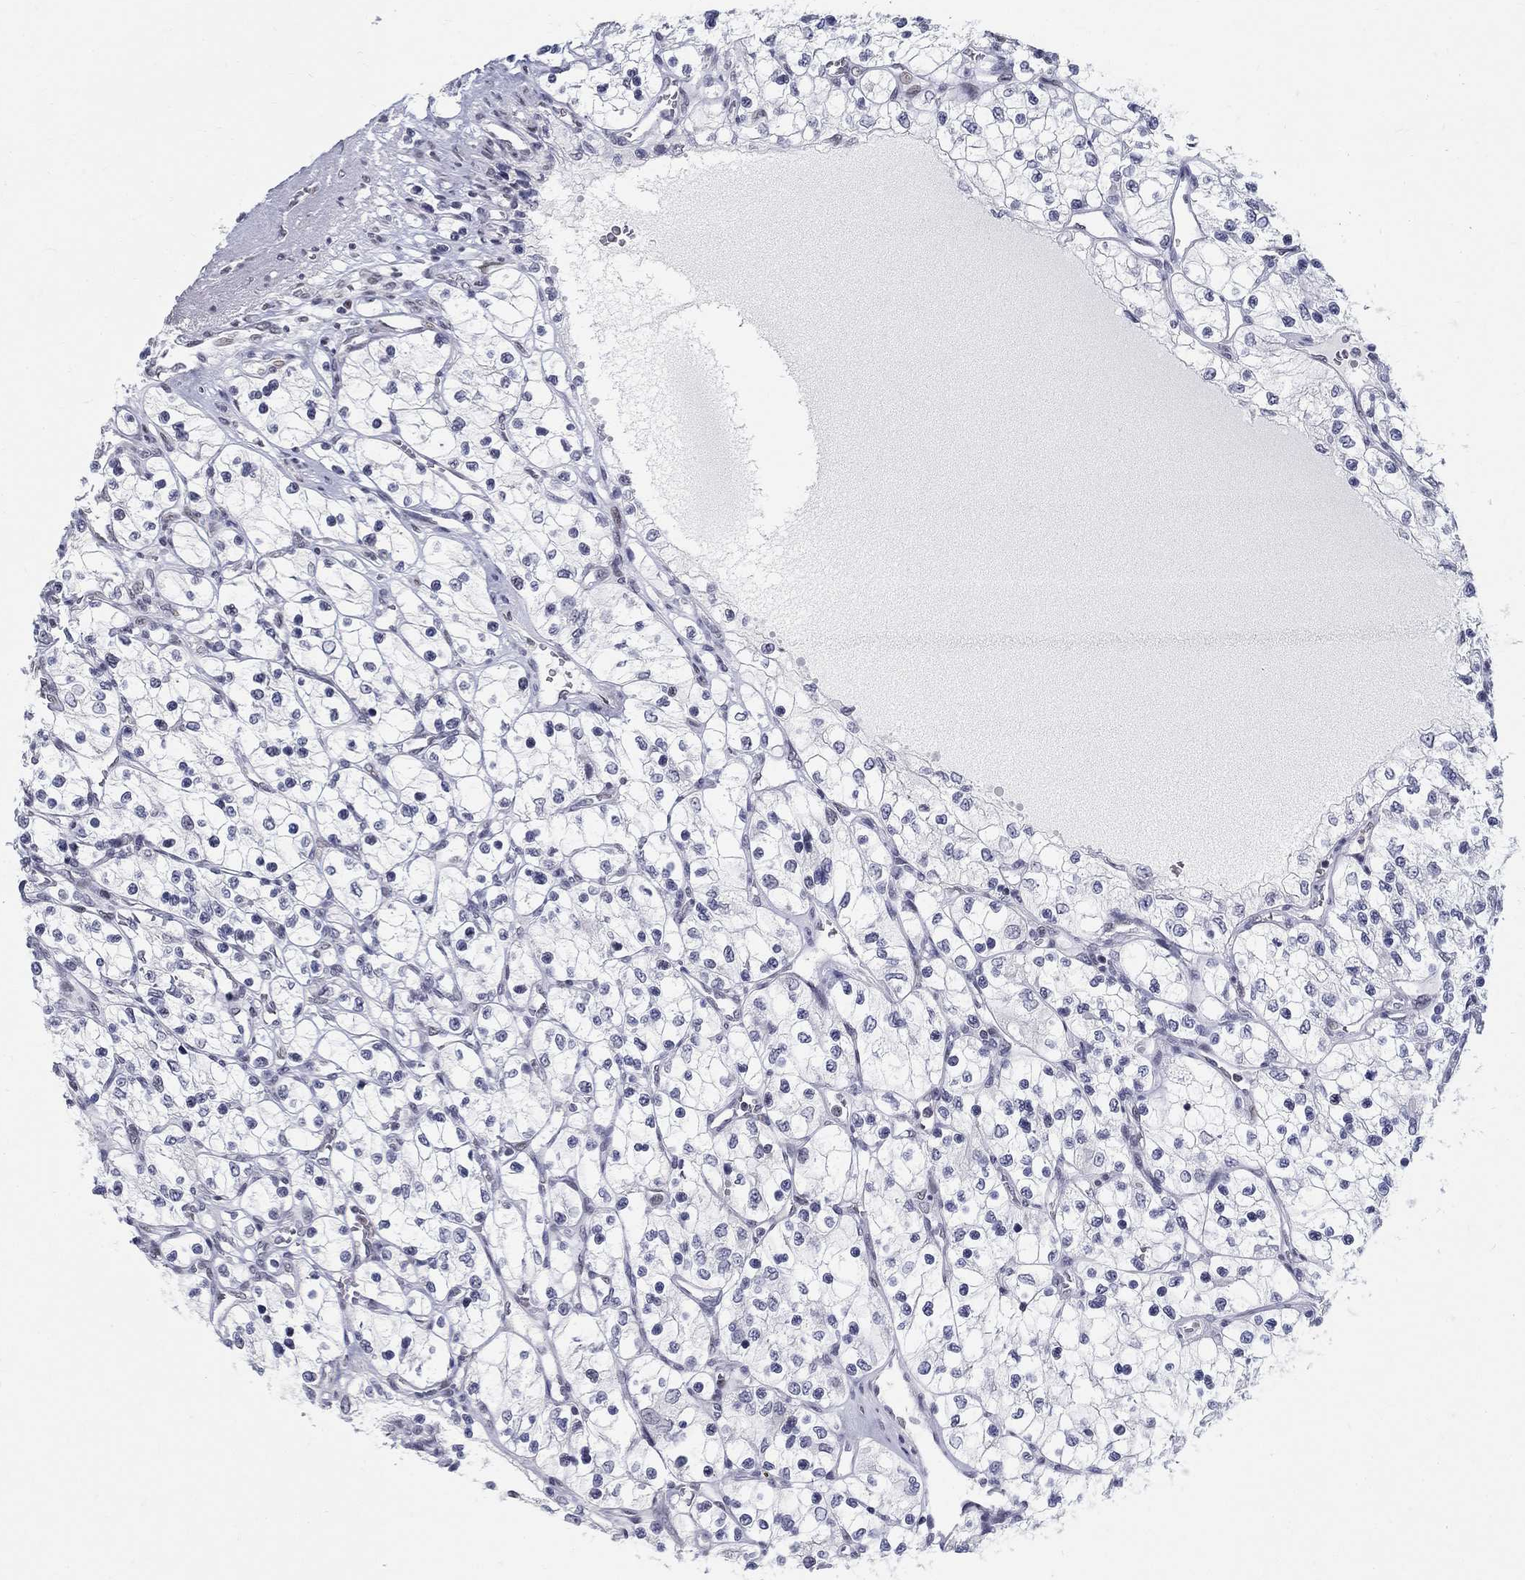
{"staining": {"intensity": "negative", "quantity": "none", "location": "none"}, "tissue": "renal cancer", "cell_type": "Tumor cells", "image_type": "cancer", "snomed": [{"axis": "morphology", "description": "Adenocarcinoma, NOS"}, {"axis": "topography", "description": "Kidney"}], "caption": "IHC of renal cancer (adenocarcinoma) reveals no staining in tumor cells.", "gene": "BHLHE22", "patient": {"sex": "female", "age": 69}}